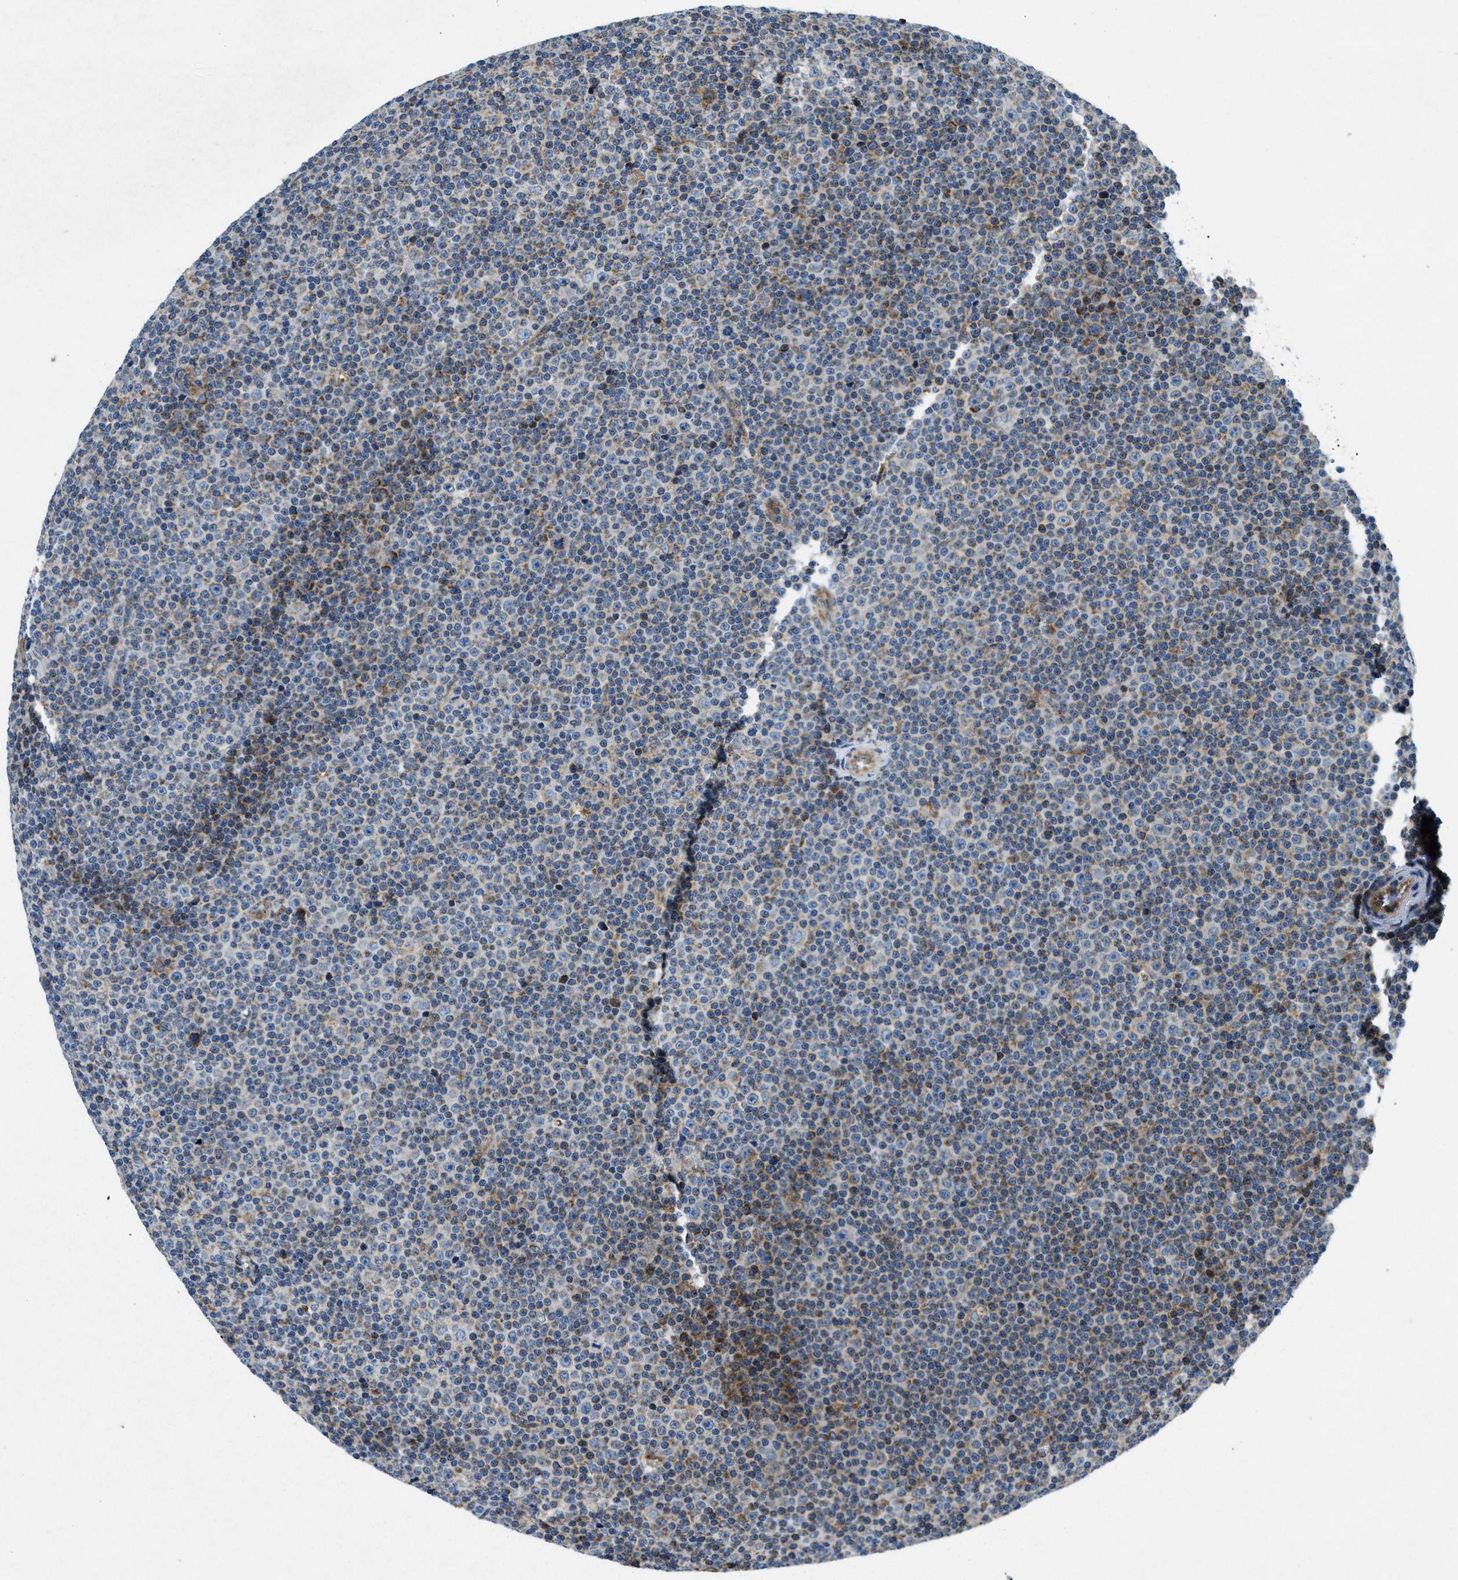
{"staining": {"intensity": "negative", "quantity": "none", "location": "none"}, "tissue": "lymphoma", "cell_type": "Tumor cells", "image_type": "cancer", "snomed": [{"axis": "morphology", "description": "Malignant lymphoma, non-Hodgkin's type, Low grade"}, {"axis": "topography", "description": "Lymph node"}], "caption": "Immunohistochemistry histopathology image of neoplastic tissue: human lymphoma stained with DAB (3,3'-diaminobenzidine) reveals no significant protein expression in tumor cells.", "gene": "CSPG4", "patient": {"sex": "female", "age": 67}}